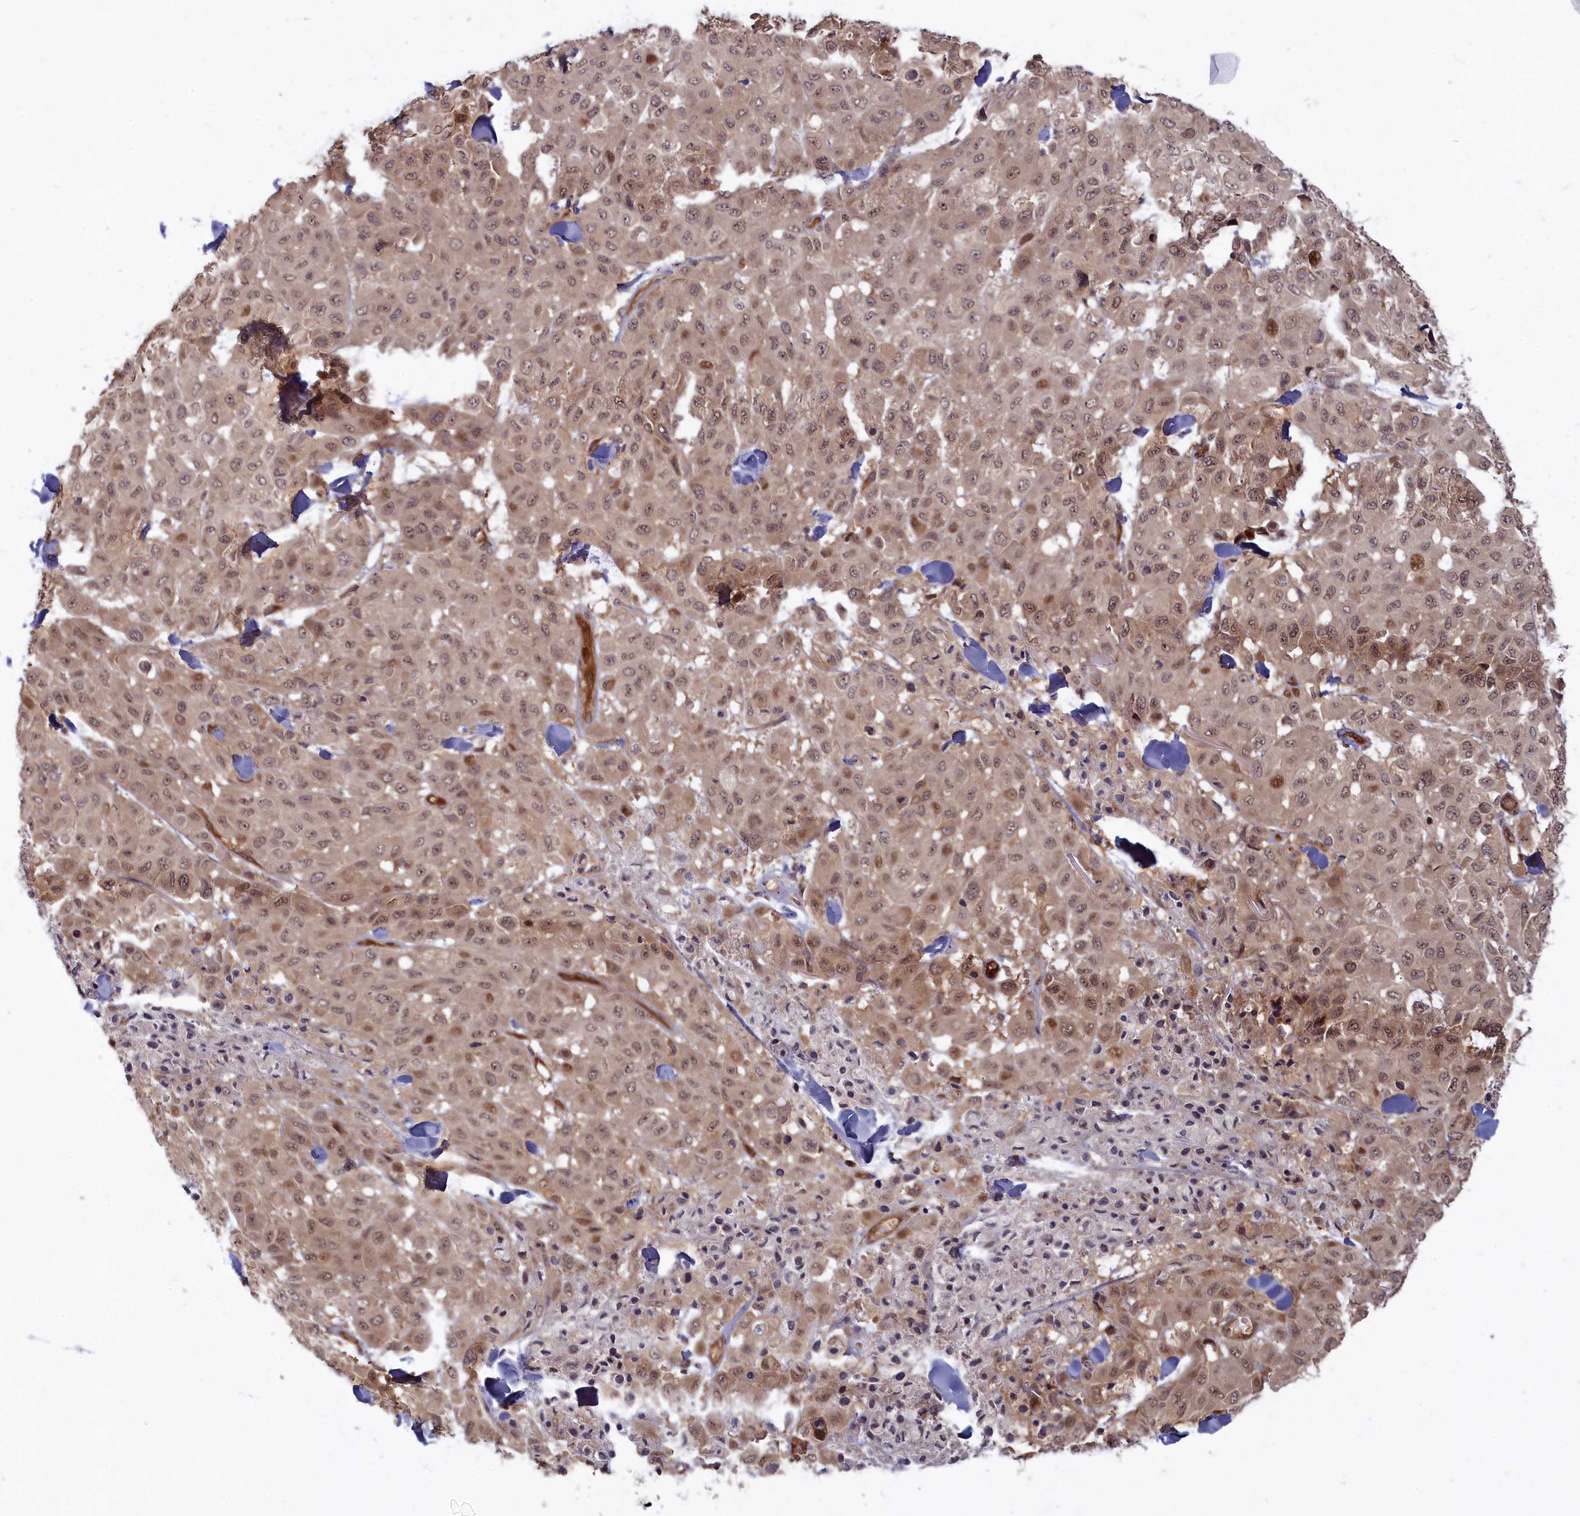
{"staining": {"intensity": "moderate", "quantity": ">75%", "location": "cytoplasmic/membranous,nuclear"}, "tissue": "melanoma", "cell_type": "Tumor cells", "image_type": "cancer", "snomed": [{"axis": "morphology", "description": "Malignant melanoma, Metastatic site"}, {"axis": "topography", "description": "Skin"}], "caption": "This is an image of immunohistochemistry (IHC) staining of melanoma, which shows moderate staining in the cytoplasmic/membranous and nuclear of tumor cells.", "gene": "SNRK", "patient": {"sex": "female", "age": 81}}